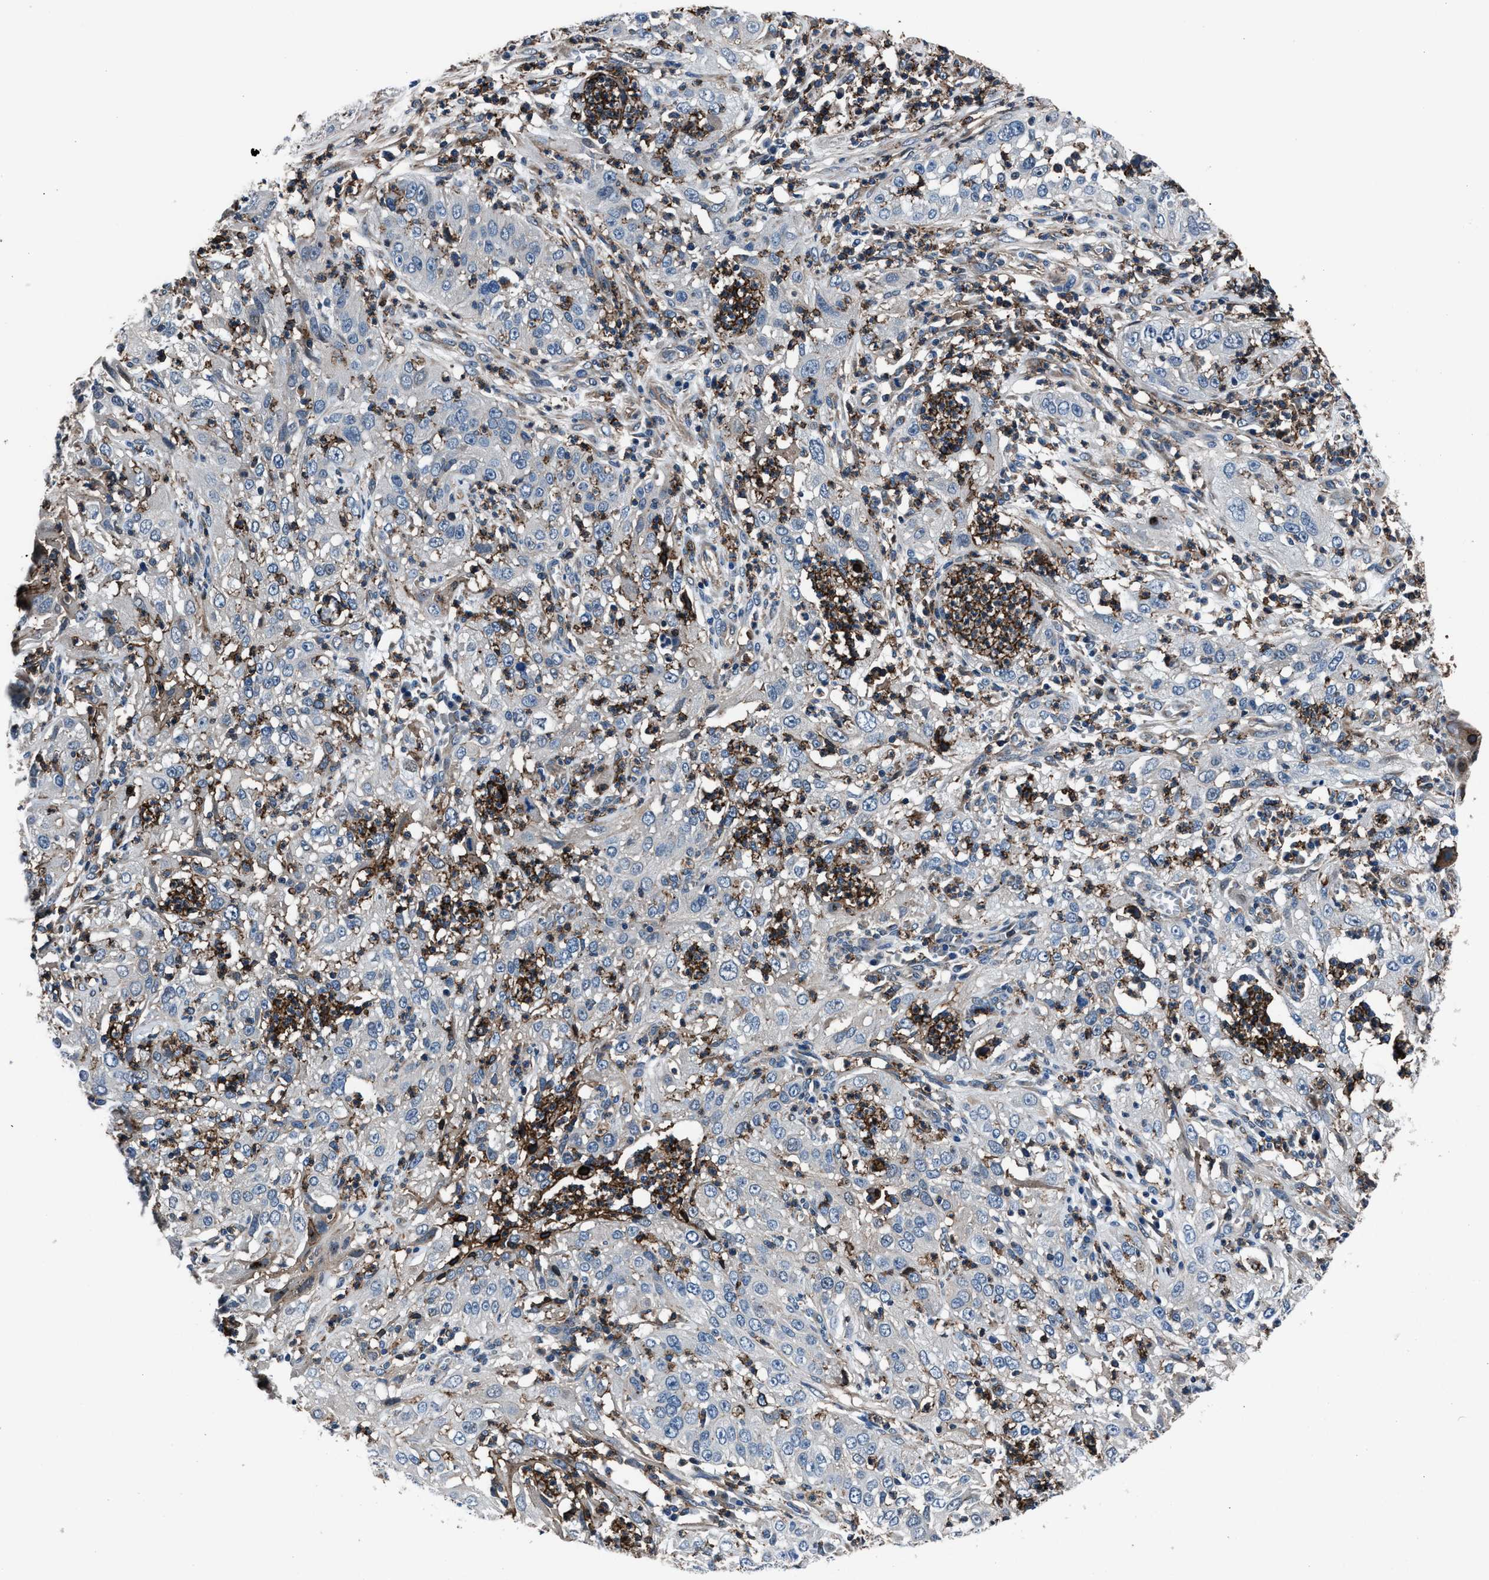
{"staining": {"intensity": "negative", "quantity": "none", "location": "none"}, "tissue": "cervical cancer", "cell_type": "Tumor cells", "image_type": "cancer", "snomed": [{"axis": "morphology", "description": "Squamous cell carcinoma, NOS"}, {"axis": "topography", "description": "Cervix"}], "caption": "An immunohistochemistry (IHC) image of cervical cancer is shown. There is no staining in tumor cells of cervical cancer.", "gene": "MFSD11", "patient": {"sex": "female", "age": 32}}